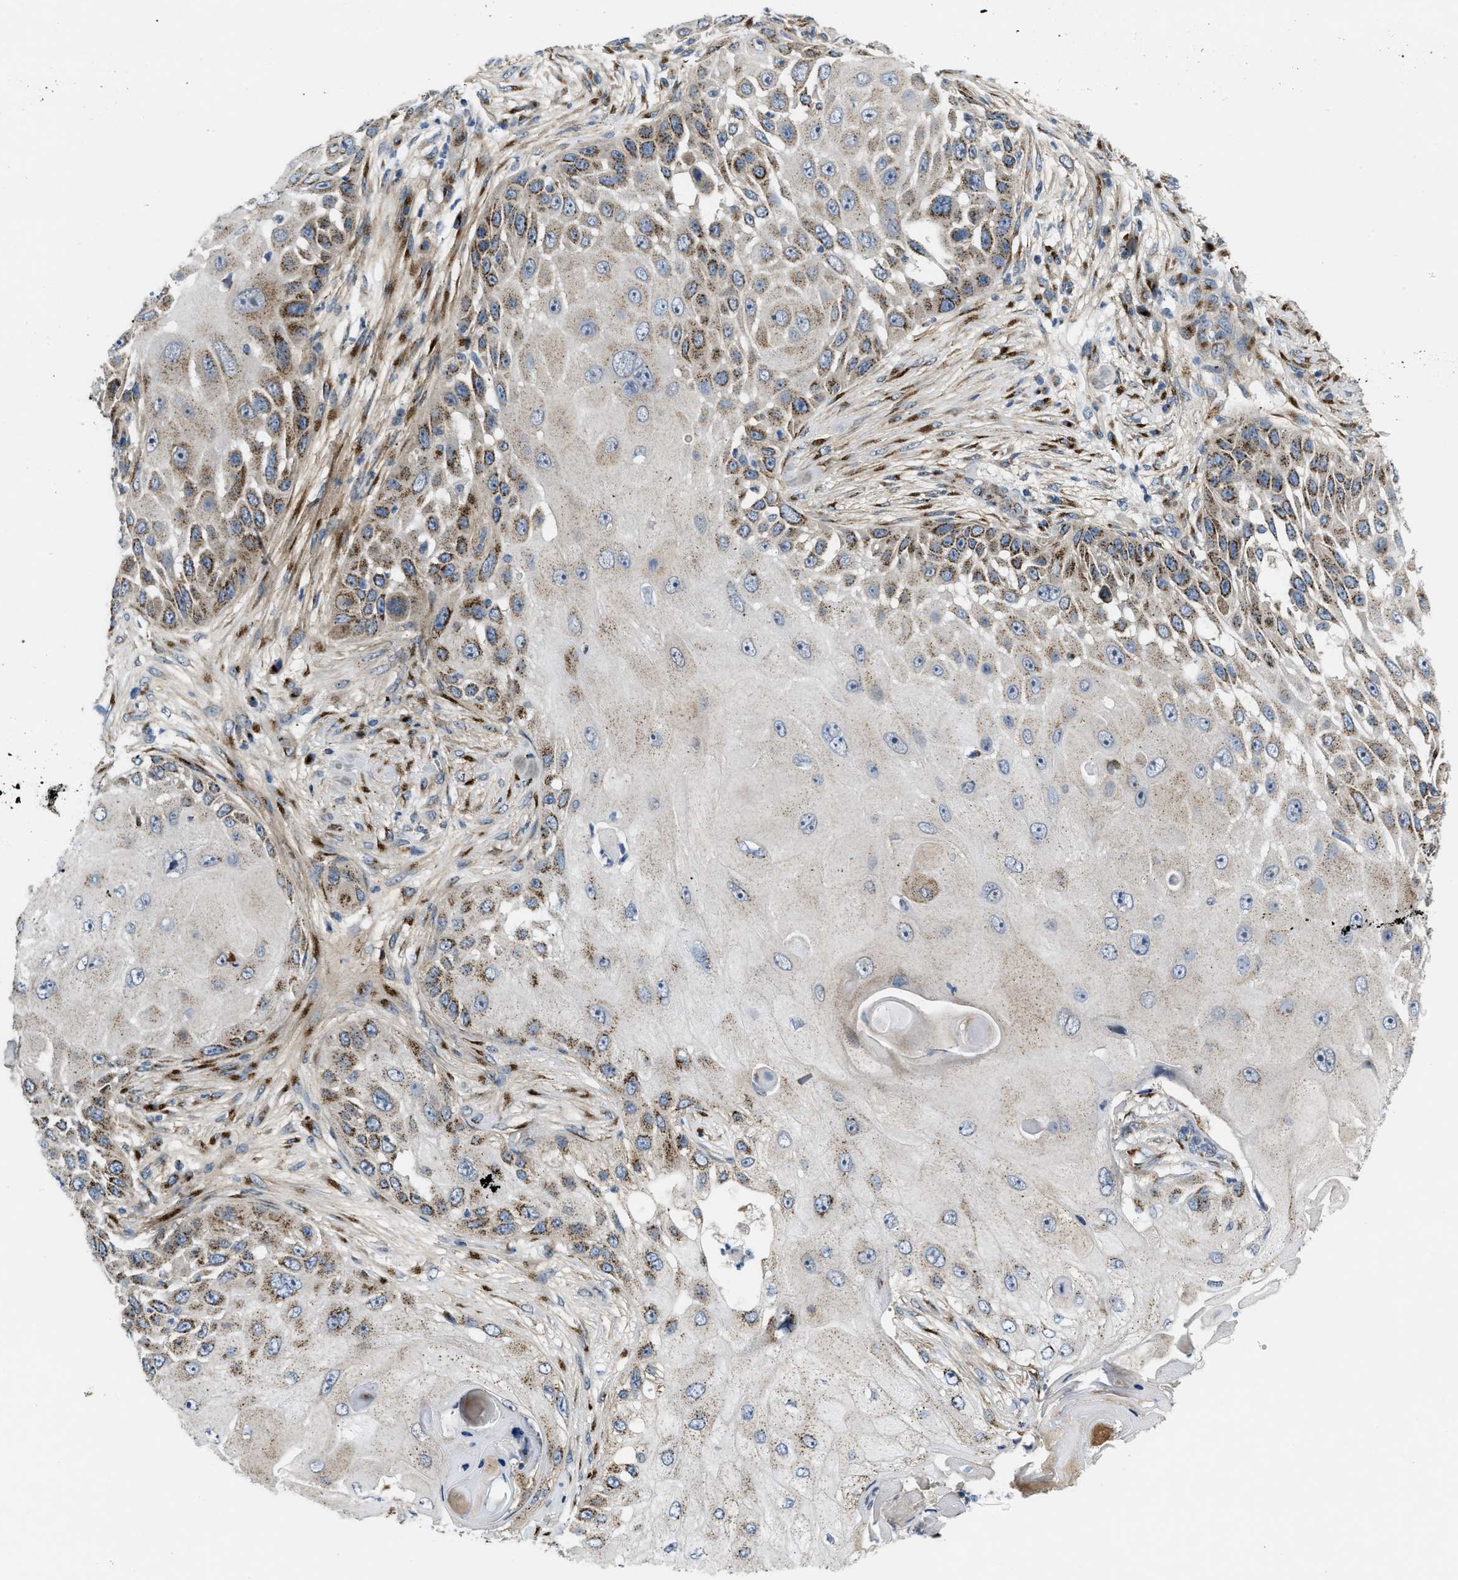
{"staining": {"intensity": "moderate", "quantity": "25%-75%", "location": "cytoplasmic/membranous"}, "tissue": "skin cancer", "cell_type": "Tumor cells", "image_type": "cancer", "snomed": [{"axis": "morphology", "description": "Squamous cell carcinoma, NOS"}, {"axis": "topography", "description": "Skin"}], "caption": "Tumor cells show medium levels of moderate cytoplasmic/membranous expression in approximately 25%-75% of cells in skin squamous cell carcinoma.", "gene": "ZNF70", "patient": {"sex": "female", "age": 44}}